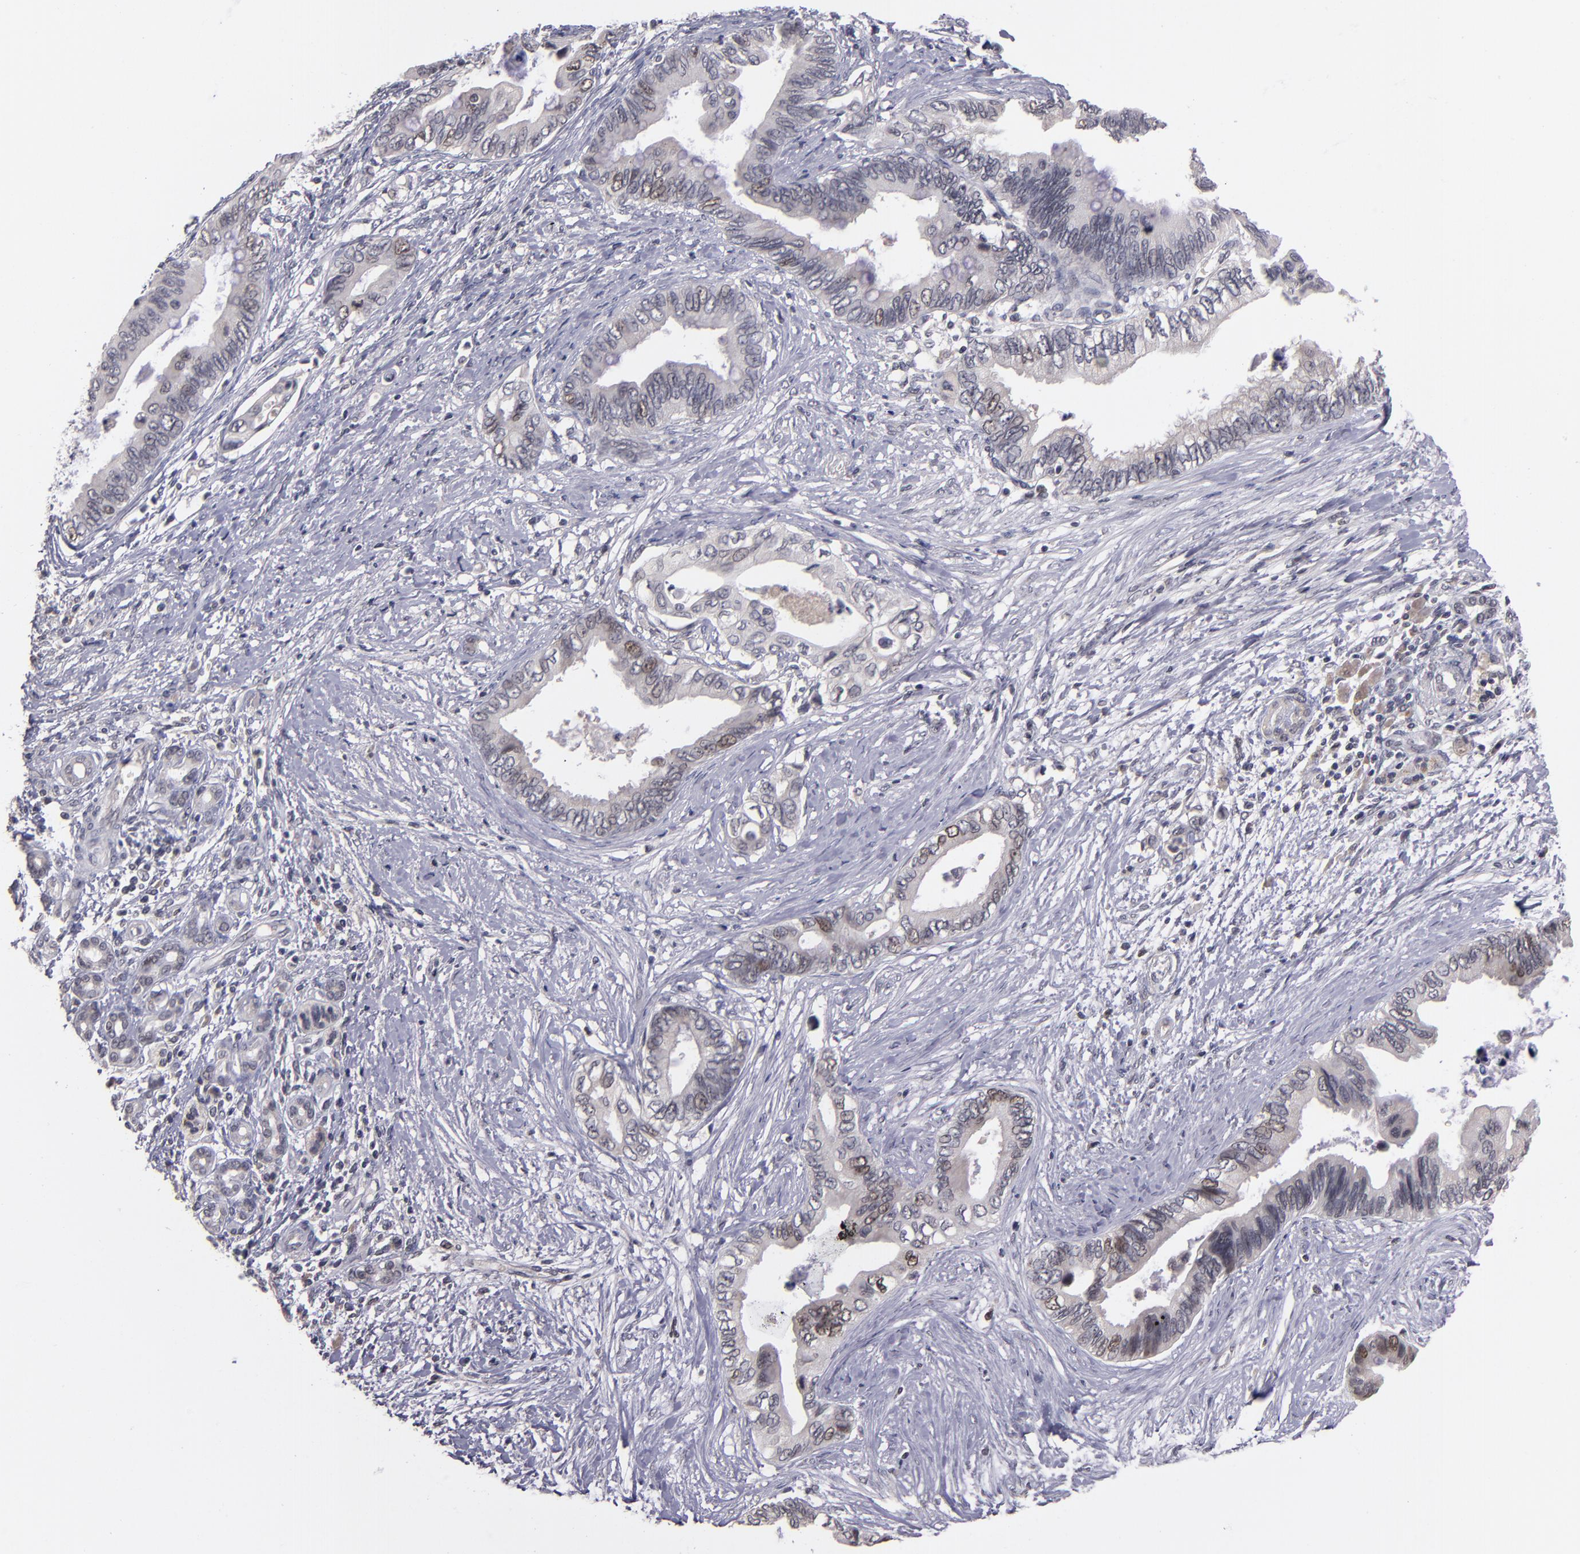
{"staining": {"intensity": "weak", "quantity": "<25%", "location": "cytoplasmic/membranous,nuclear"}, "tissue": "pancreatic cancer", "cell_type": "Tumor cells", "image_type": "cancer", "snomed": [{"axis": "morphology", "description": "Adenocarcinoma, NOS"}, {"axis": "topography", "description": "Pancreas"}], "caption": "A micrograph of human pancreatic cancer (adenocarcinoma) is negative for staining in tumor cells.", "gene": "CDC7", "patient": {"sex": "female", "age": 66}}